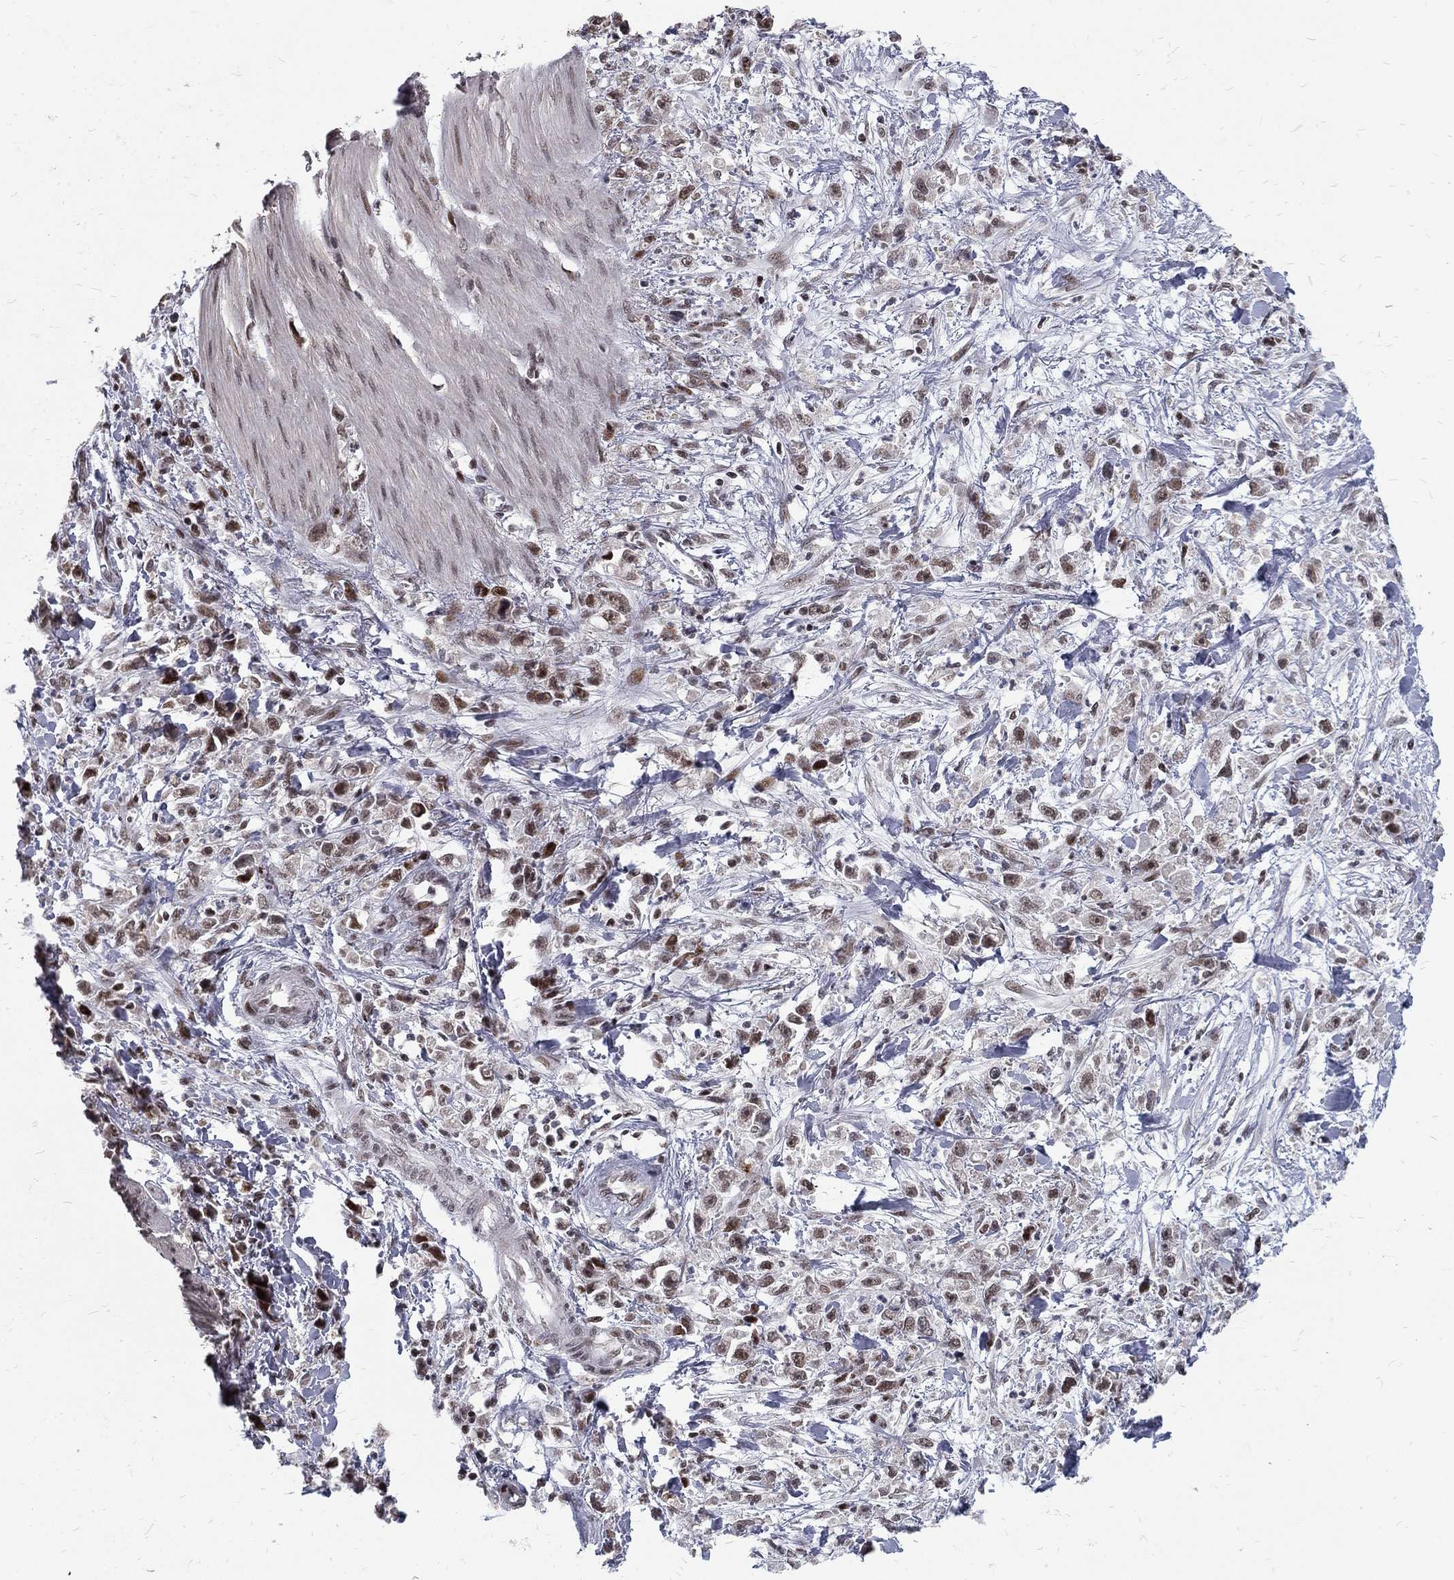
{"staining": {"intensity": "moderate", "quantity": "25%-75%", "location": "cytoplasmic/membranous,nuclear"}, "tissue": "stomach cancer", "cell_type": "Tumor cells", "image_type": "cancer", "snomed": [{"axis": "morphology", "description": "Adenocarcinoma, NOS"}, {"axis": "topography", "description": "Stomach"}], "caption": "Immunohistochemical staining of human stomach adenocarcinoma demonstrates moderate cytoplasmic/membranous and nuclear protein staining in approximately 25%-75% of tumor cells. (Stains: DAB in brown, nuclei in blue, Microscopy: brightfield microscopy at high magnification).", "gene": "TCEAL1", "patient": {"sex": "female", "age": 59}}